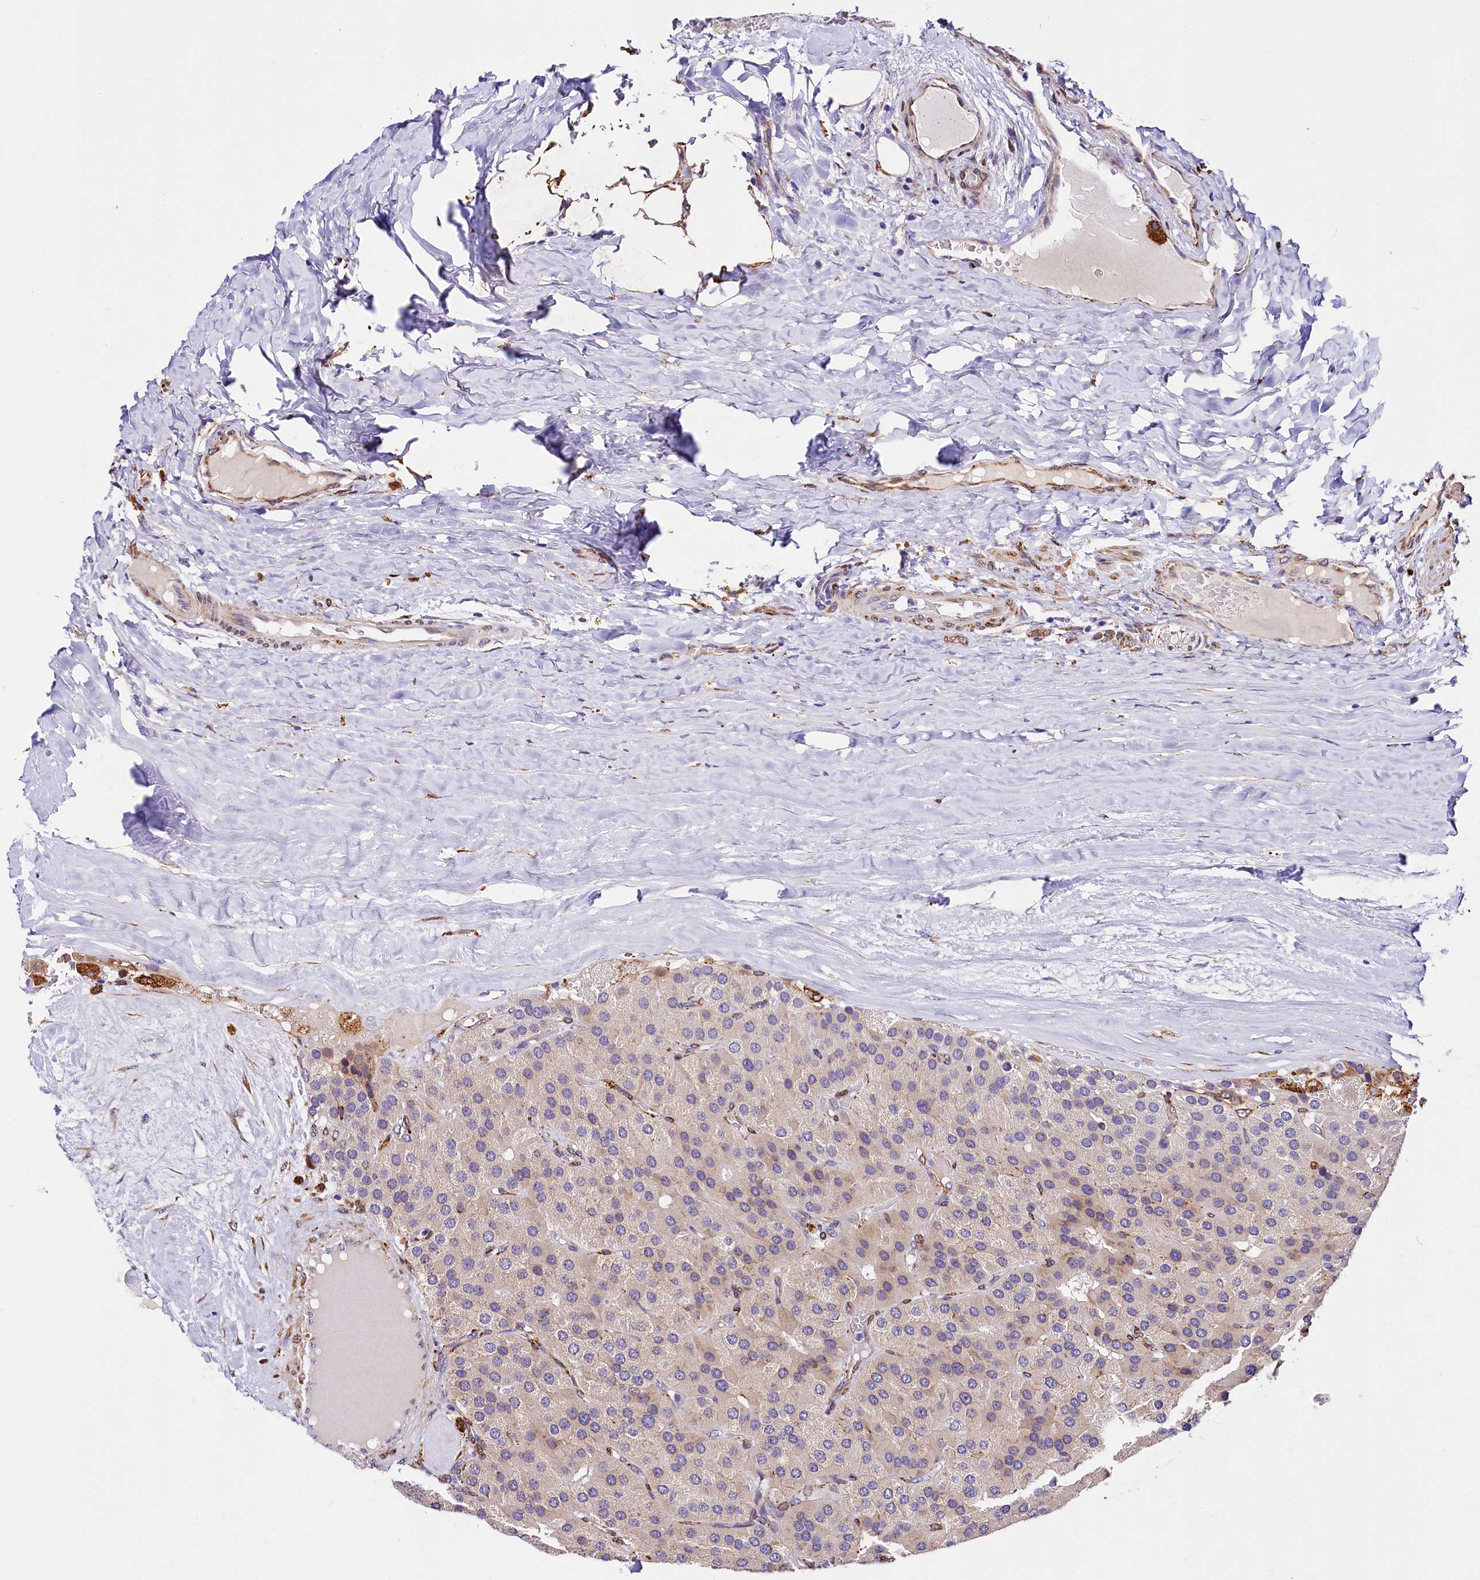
{"staining": {"intensity": "weak", "quantity": "<25%", "location": "cytoplasmic/membranous"}, "tissue": "parathyroid gland", "cell_type": "Glandular cells", "image_type": "normal", "snomed": [{"axis": "morphology", "description": "Normal tissue, NOS"}, {"axis": "morphology", "description": "Adenoma, NOS"}, {"axis": "topography", "description": "Parathyroid gland"}], "caption": "High magnification brightfield microscopy of benign parathyroid gland stained with DAB (3,3'-diaminobenzidine) (brown) and counterstained with hematoxylin (blue): glandular cells show no significant positivity. The staining is performed using DAB (3,3'-diaminobenzidine) brown chromogen with nuclei counter-stained in using hematoxylin.", "gene": "ITGA1", "patient": {"sex": "female", "age": 86}}